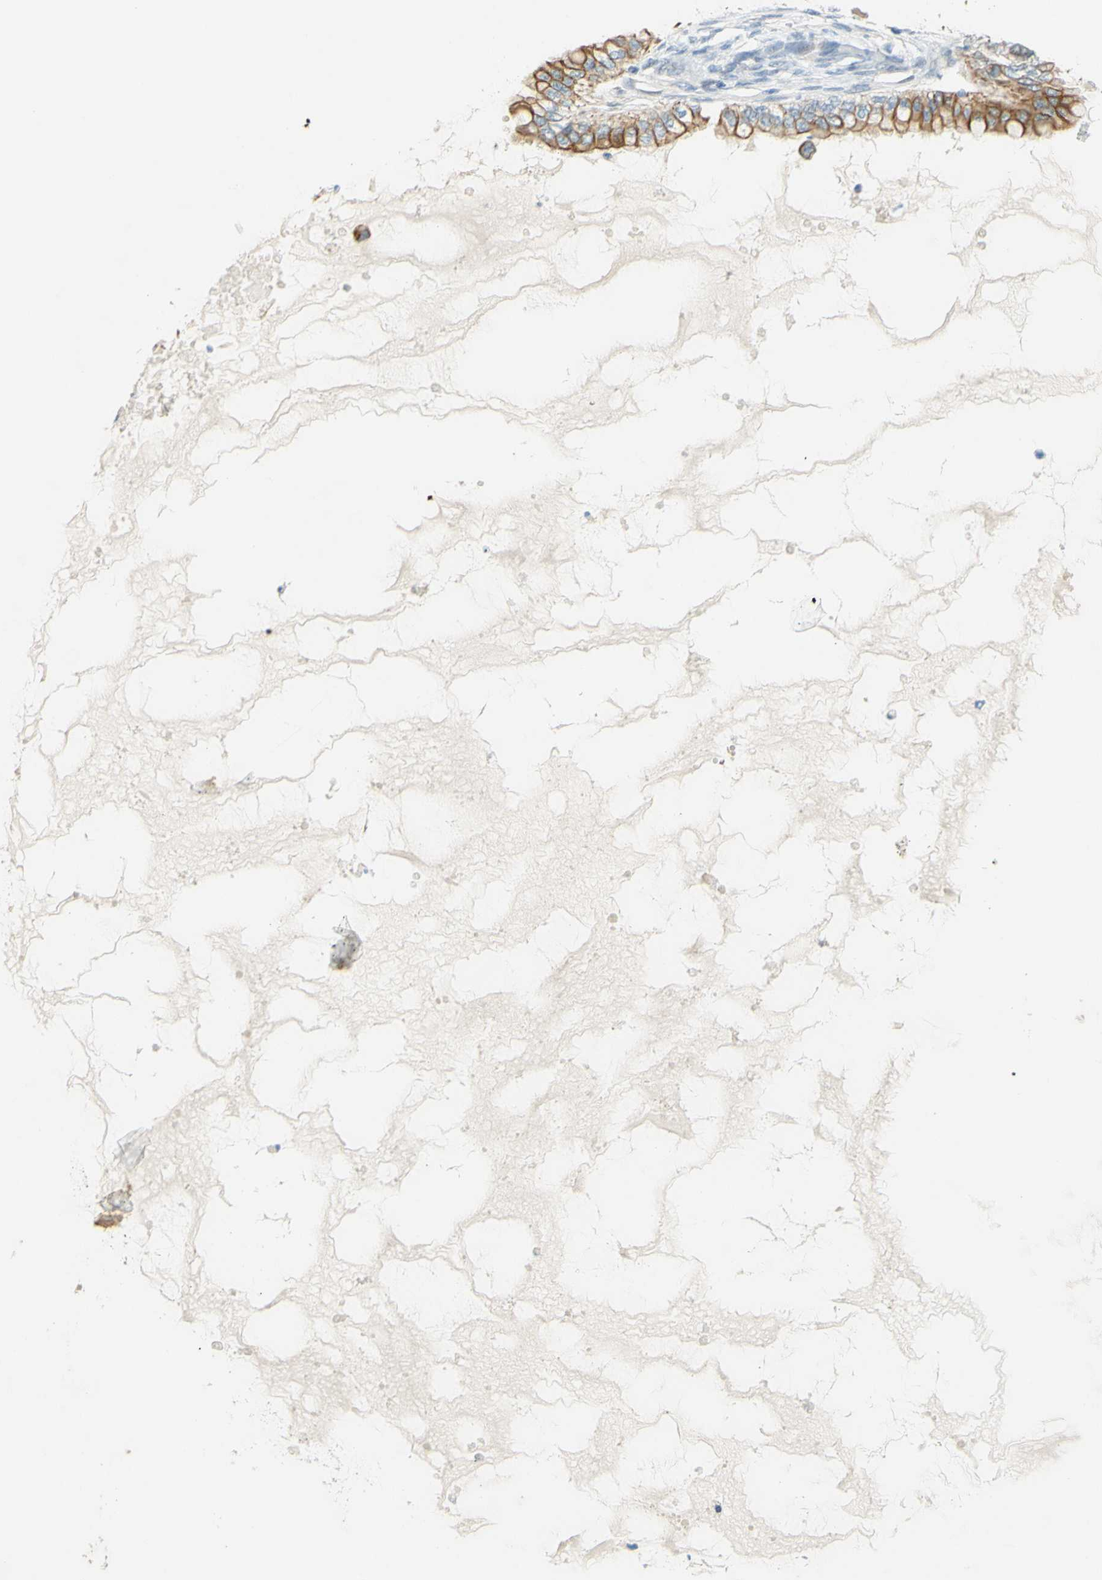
{"staining": {"intensity": "moderate", "quantity": ">75%", "location": "cytoplasmic/membranous"}, "tissue": "ovarian cancer", "cell_type": "Tumor cells", "image_type": "cancer", "snomed": [{"axis": "morphology", "description": "Cystadenocarcinoma, mucinous, NOS"}, {"axis": "topography", "description": "Ovary"}], "caption": "A micrograph showing moderate cytoplasmic/membranous staining in approximately >75% of tumor cells in mucinous cystadenocarcinoma (ovarian), as visualized by brown immunohistochemical staining.", "gene": "ENTREP2", "patient": {"sex": "female", "age": 80}}